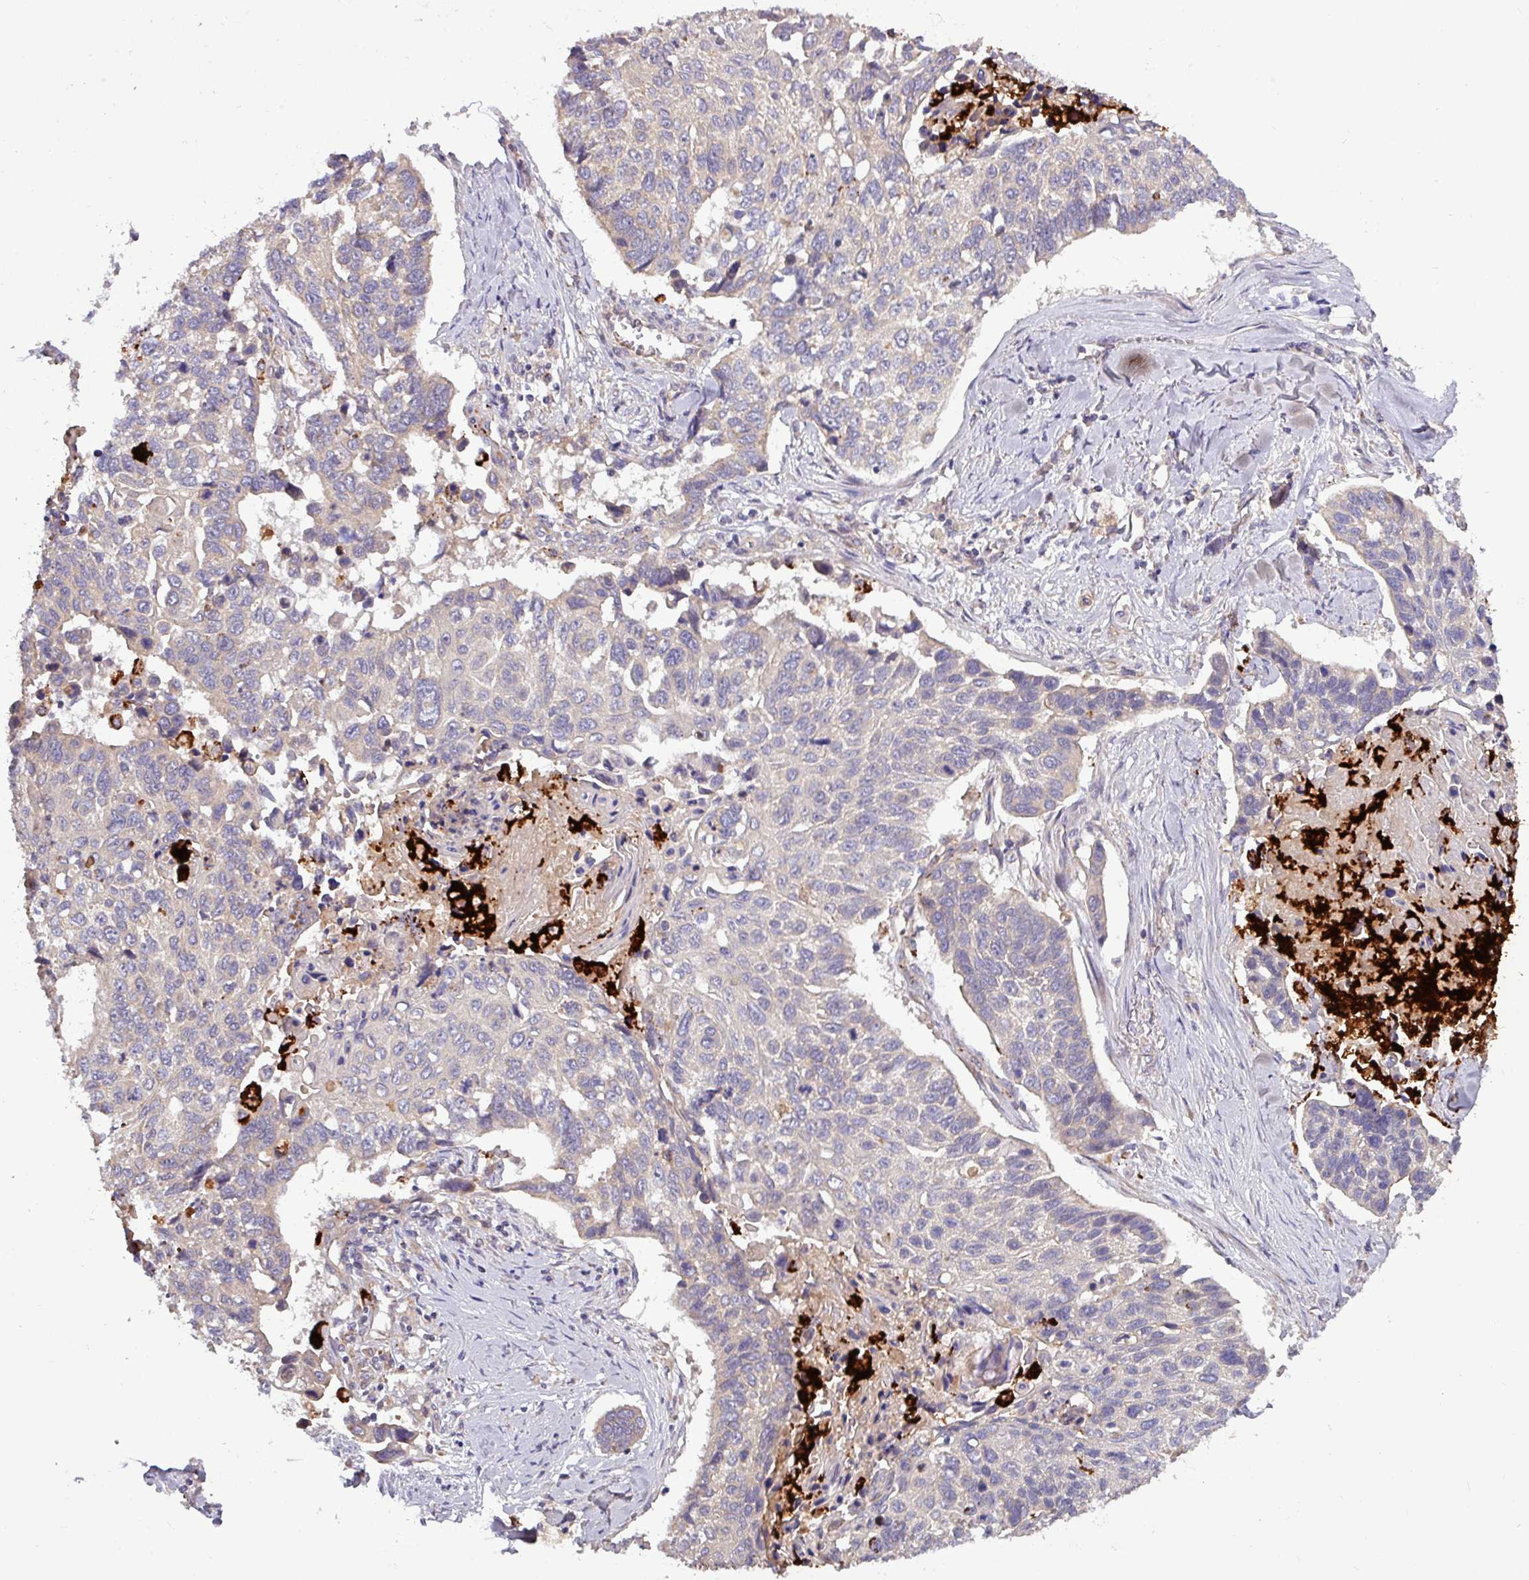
{"staining": {"intensity": "negative", "quantity": "none", "location": "none"}, "tissue": "lung cancer", "cell_type": "Tumor cells", "image_type": "cancer", "snomed": [{"axis": "morphology", "description": "Squamous cell carcinoma, NOS"}, {"axis": "topography", "description": "Lung"}], "caption": "Immunohistochemical staining of human lung cancer (squamous cell carcinoma) displays no significant positivity in tumor cells. Nuclei are stained in blue.", "gene": "PLIN2", "patient": {"sex": "male", "age": 62}}